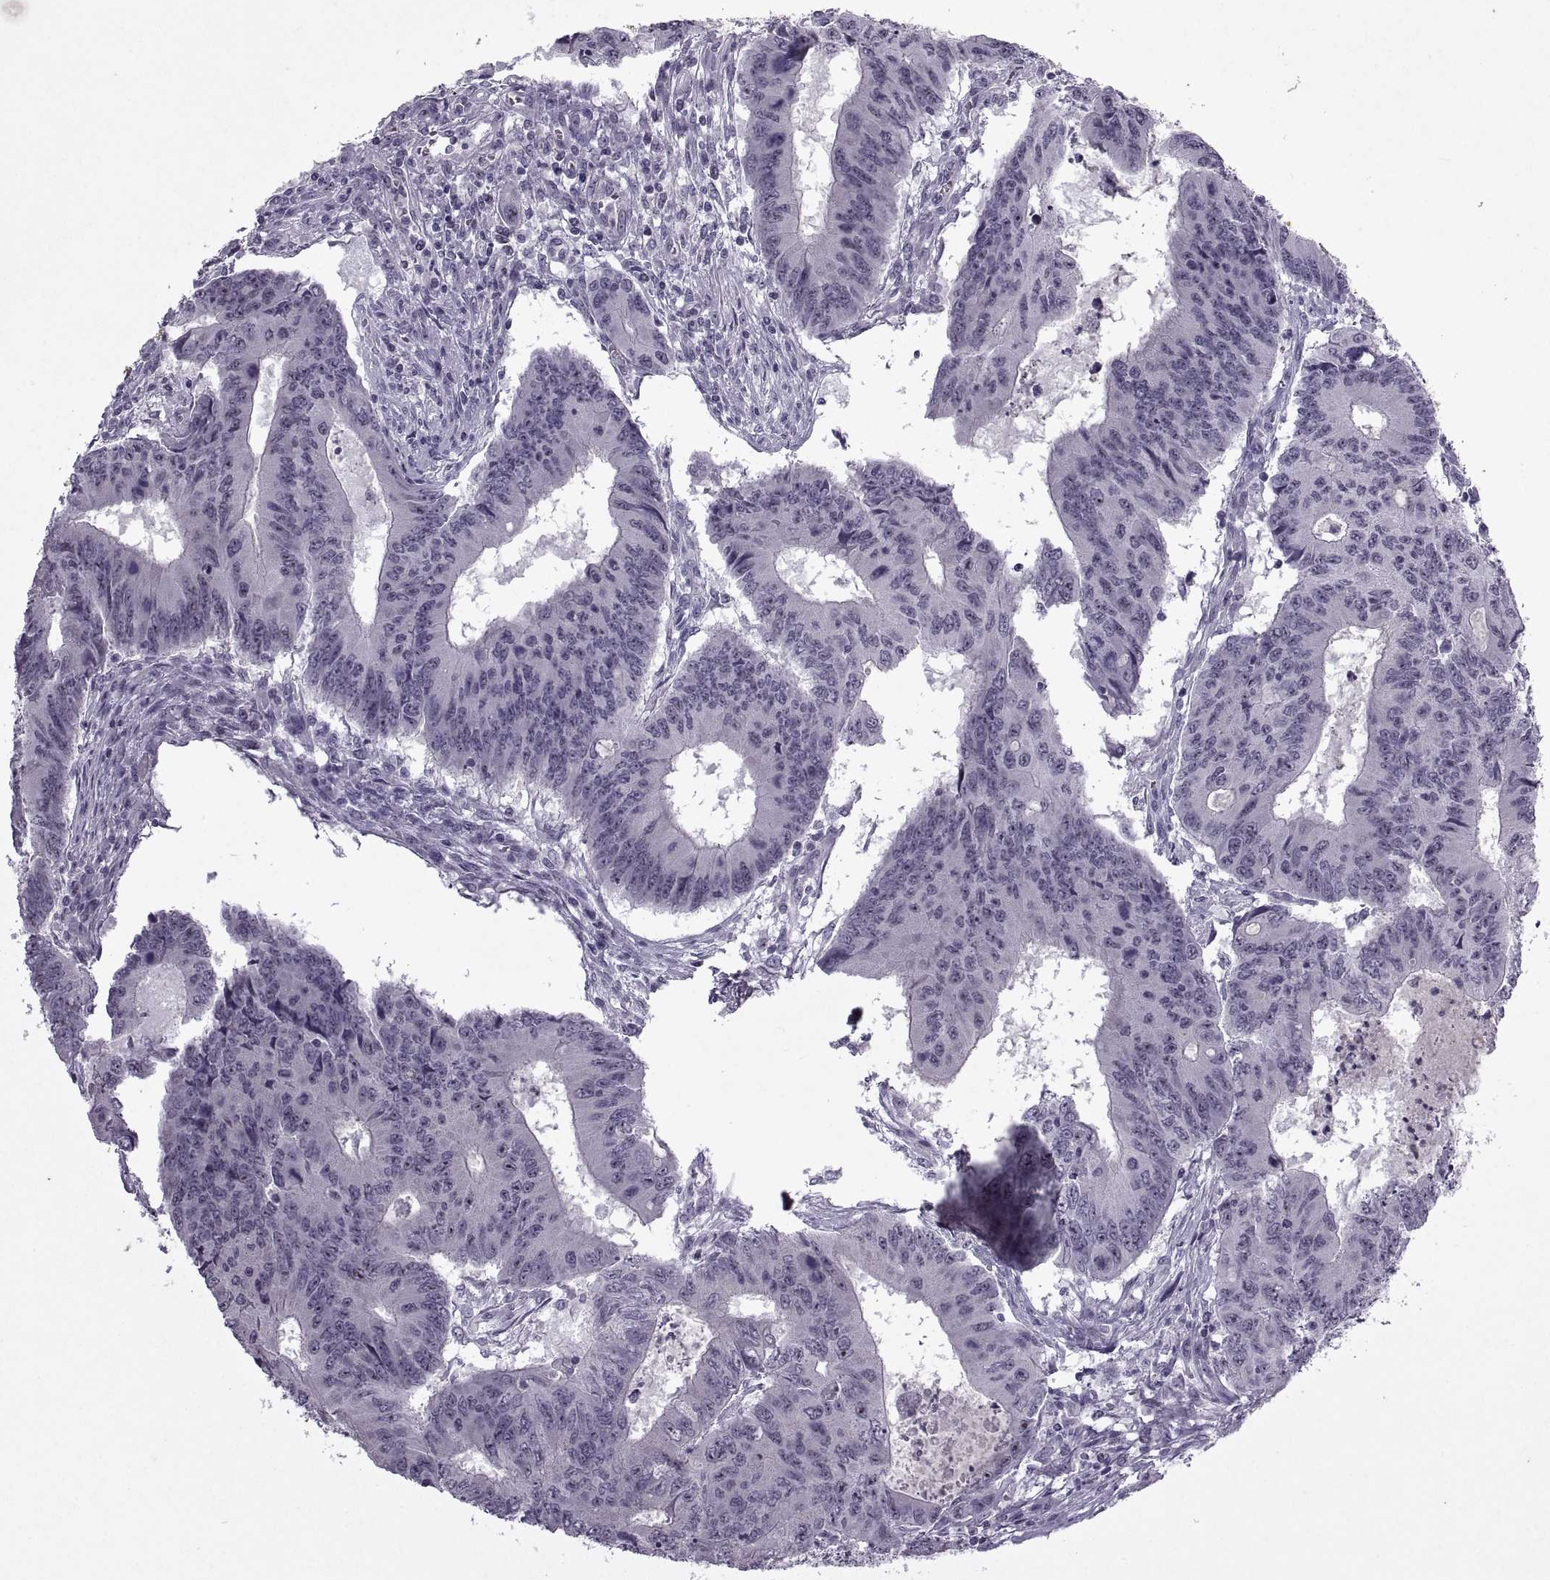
{"staining": {"intensity": "weak", "quantity": "<25%", "location": "nuclear"}, "tissue": "colorectal cancer", "cell_type": "Tumor cells", "image_type": "cancer", "snomed": [{"axis": "morphology", "description": "Adenocarcinoma, NOS"}, {"axis": "topography", "description": "Colon"}], "caption": "Tumor cells show no significant expression in colorectal cancer (adenocarcinoma).", "gene": "SINHCAF", "patient": {"sex": "male", "age": 53}}